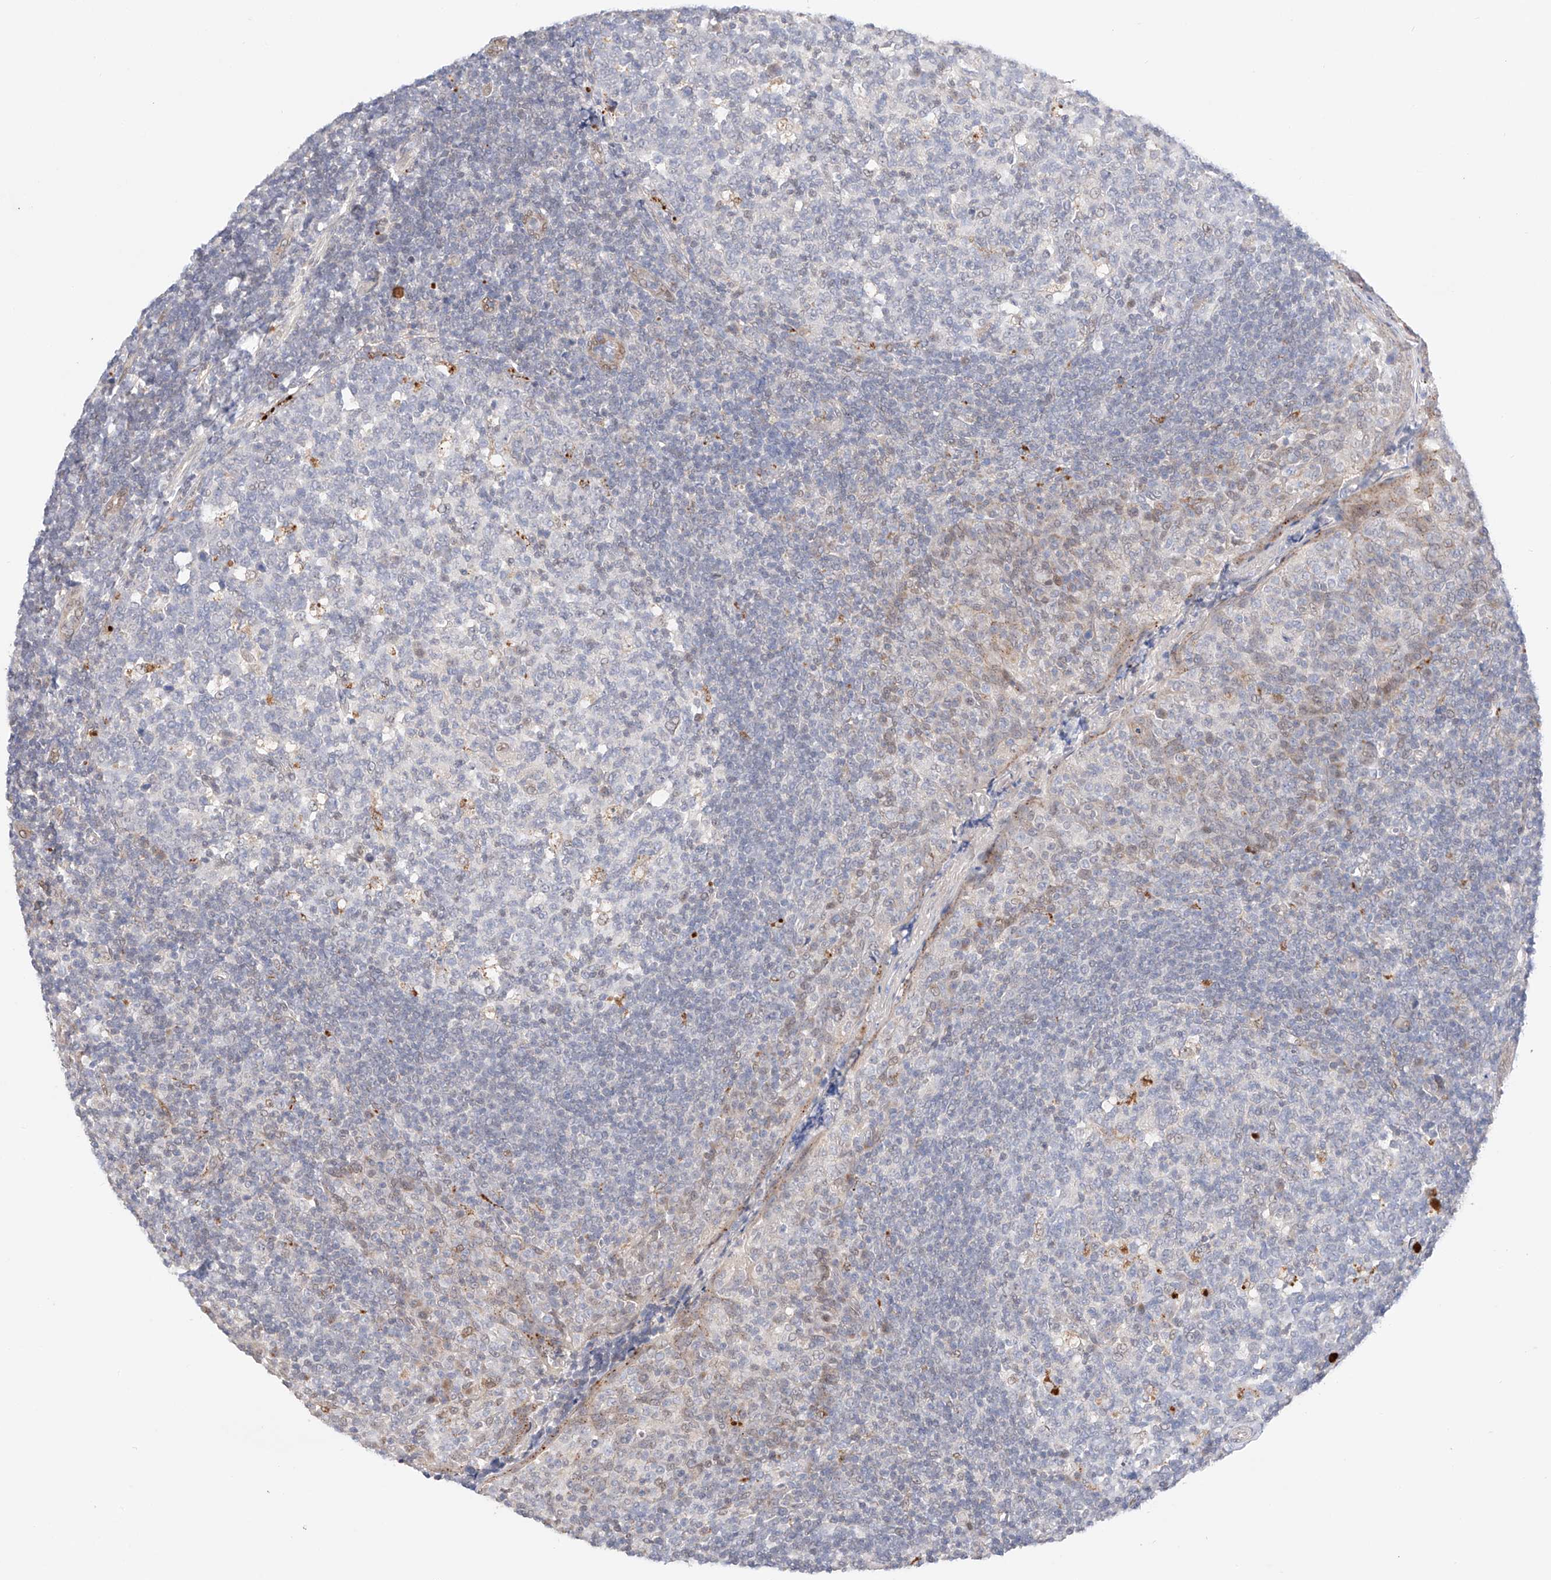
{"staining": {"intensity": "weak", "quantity": "<25%", "location": "cytoplasmic/membranous"}, "tissue": "tonsil", "cell_type": "Germinal center cells", "image_type": "normal", "snomed": [{"axis": "morphology", "description": "Normal tissue, NOS"}, {"axis": "topography", "description": "Tonsil"}], "caption": "Human tonsil stained for a protein using immunohistochemistry (IHC) shows no positivity in germinal center cells.", "gene": "GCNT1", "patient": {"sex": "female", "age": 19}}